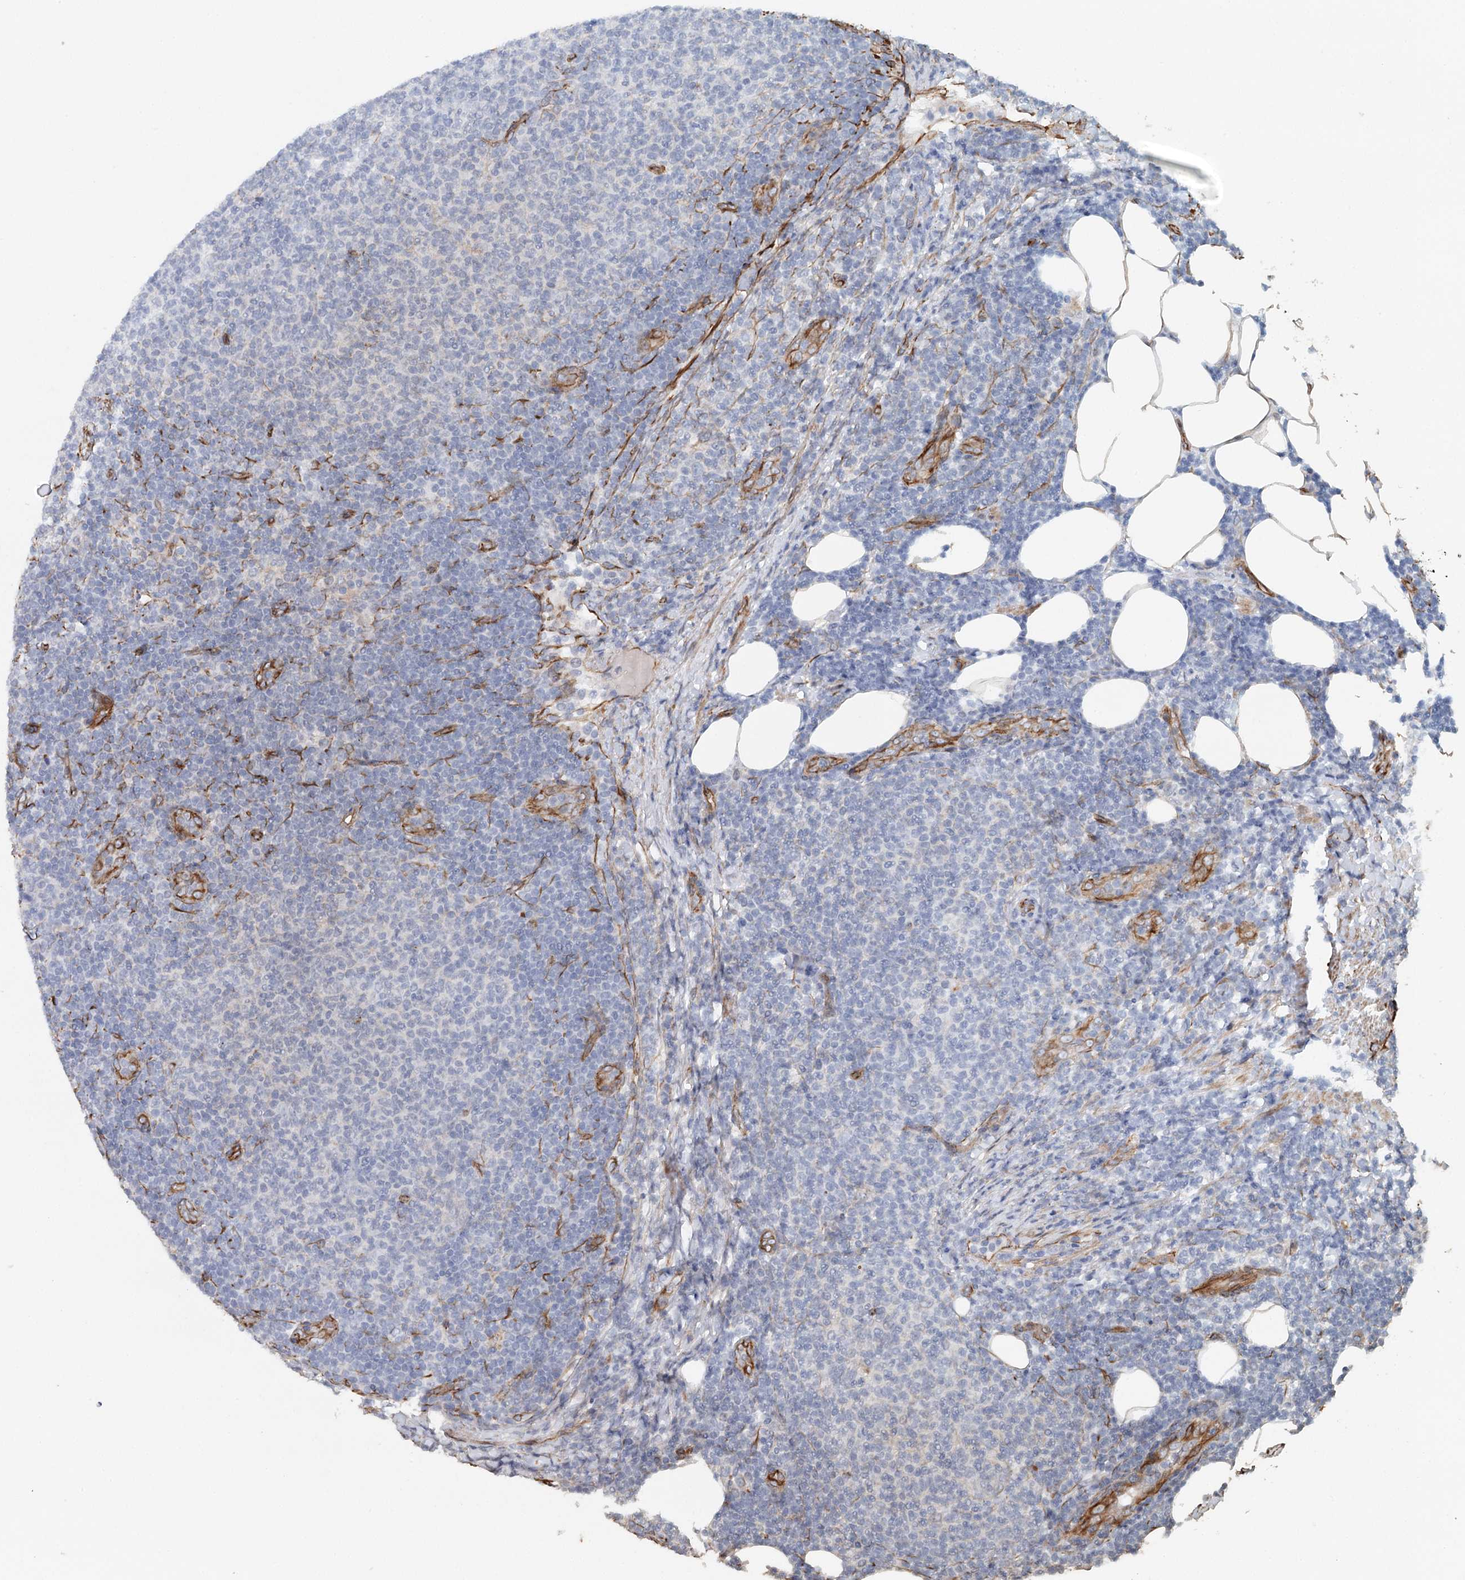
{"staining": {"intensity": "negative", "quantity": "none", "location": "none"}, "tissue": "lymphoma", "cell_type": "Tumor cells", "image_type": "cancer", "snomed": [{"axis": "morphology", "description": "Malignant lymphoma, non-Hodgkin's type, Low grade"}, {"axis": "topography", "description": "Lymph node"}], "caption": "The histopathology image shows no significant expression in tumor cells of malignant lymphoma, non-Hodgkin's type (low-grade). The staining is performed using DAB brown chromogen with nuclei counter-stained in using hematoxylin.", "gene": "SYNPO", "patient": {"sex": "male", "age": 66}}